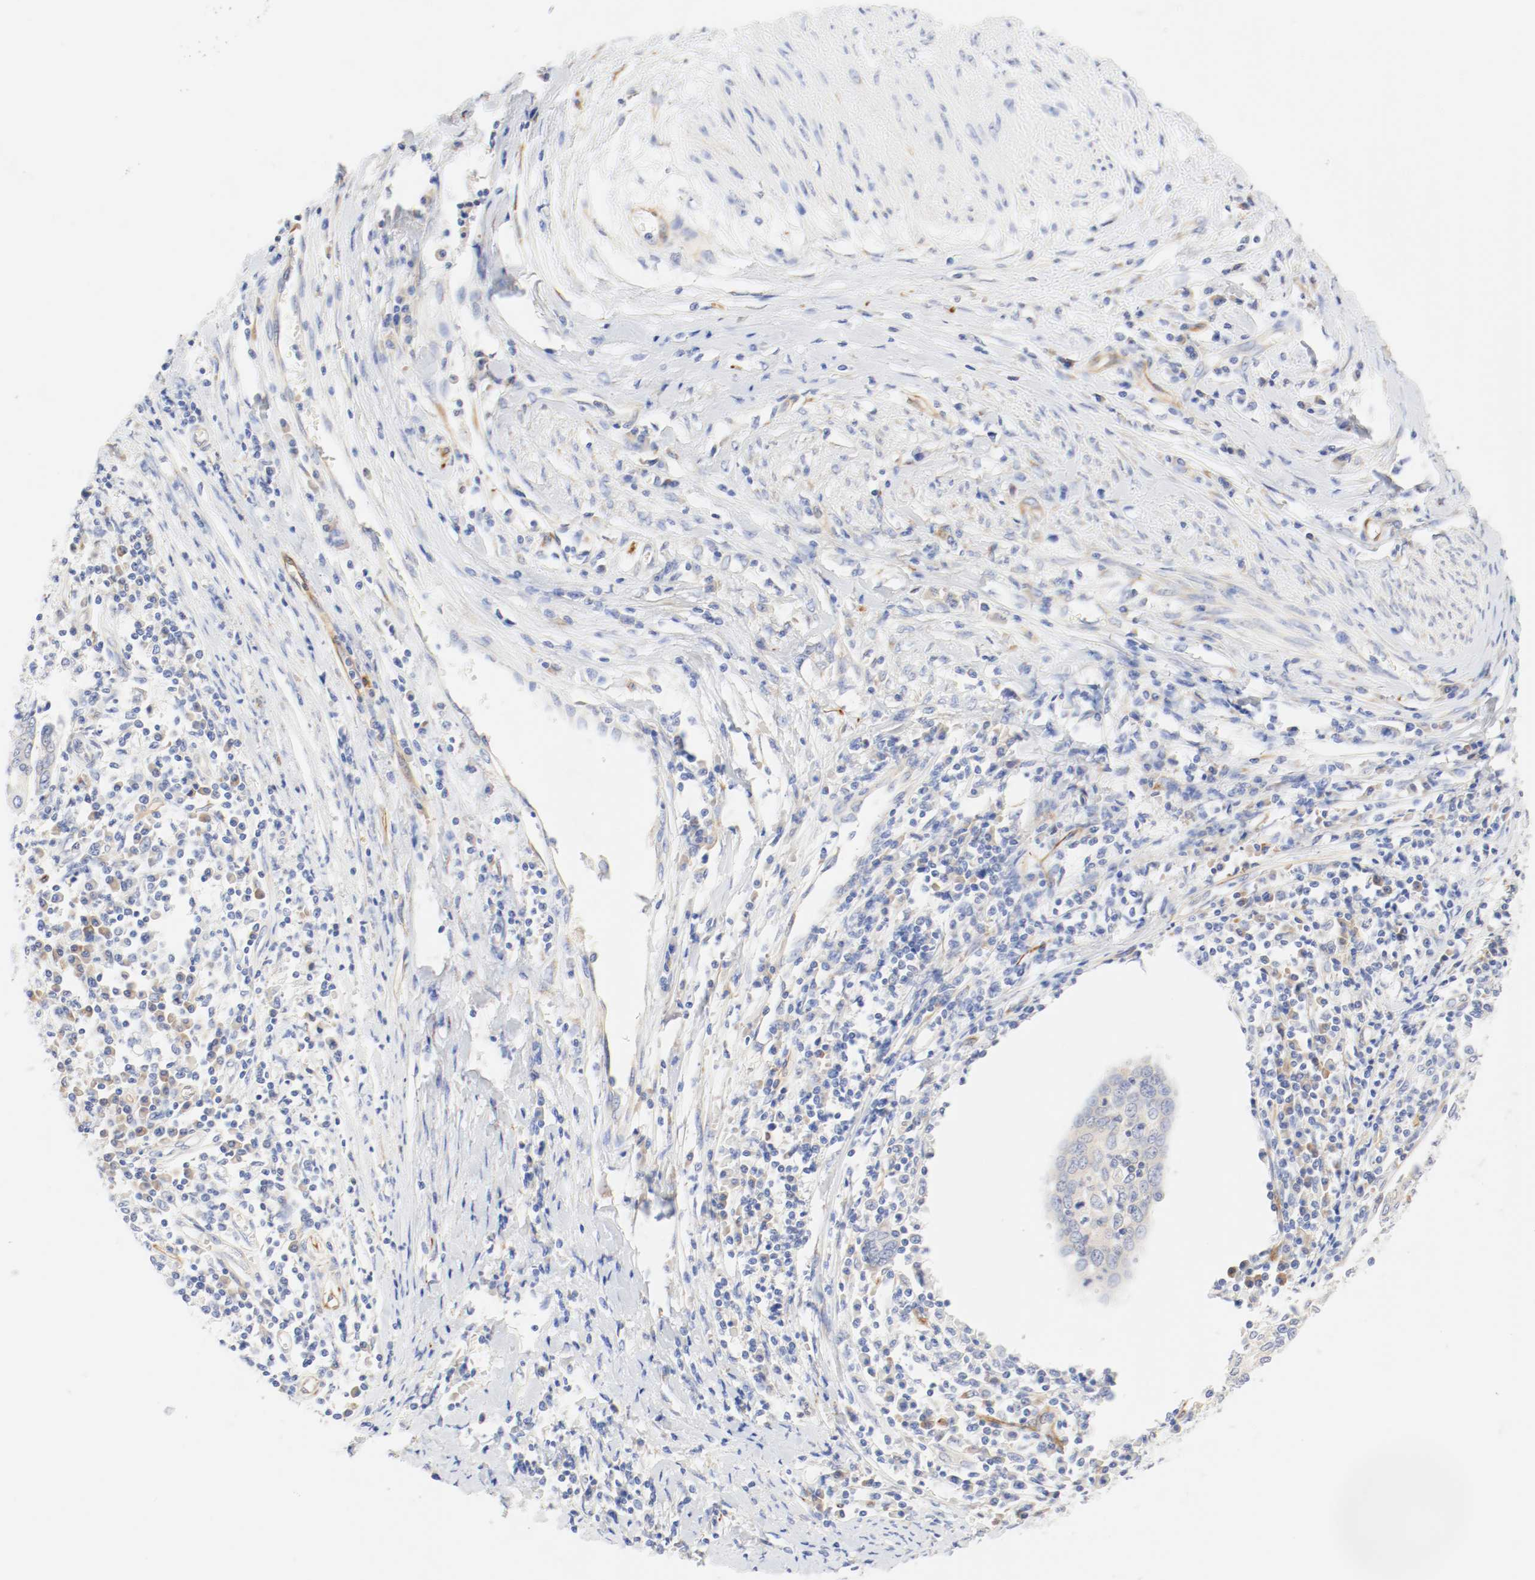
{"staining": {"intensity": "weak", "quantity": "<25%", "location": "cytoplasmic/membranous"}, "tissue": "cervical cancer", "cell_type": "Tumor cells", "image_type": "cancer", "snomed": [{"axis": "morphology", "description": "Squamous cell carcinoma, NOS"}, {"axis": "topography", "description": "Cervix"}], "caption": "A micrograph of squamous cell carcinoma (cervical) stained for a protein shows no brown staining in tumor cells.", "gene": "GIT1", "patient": {"sex": "female", "age": 40}}